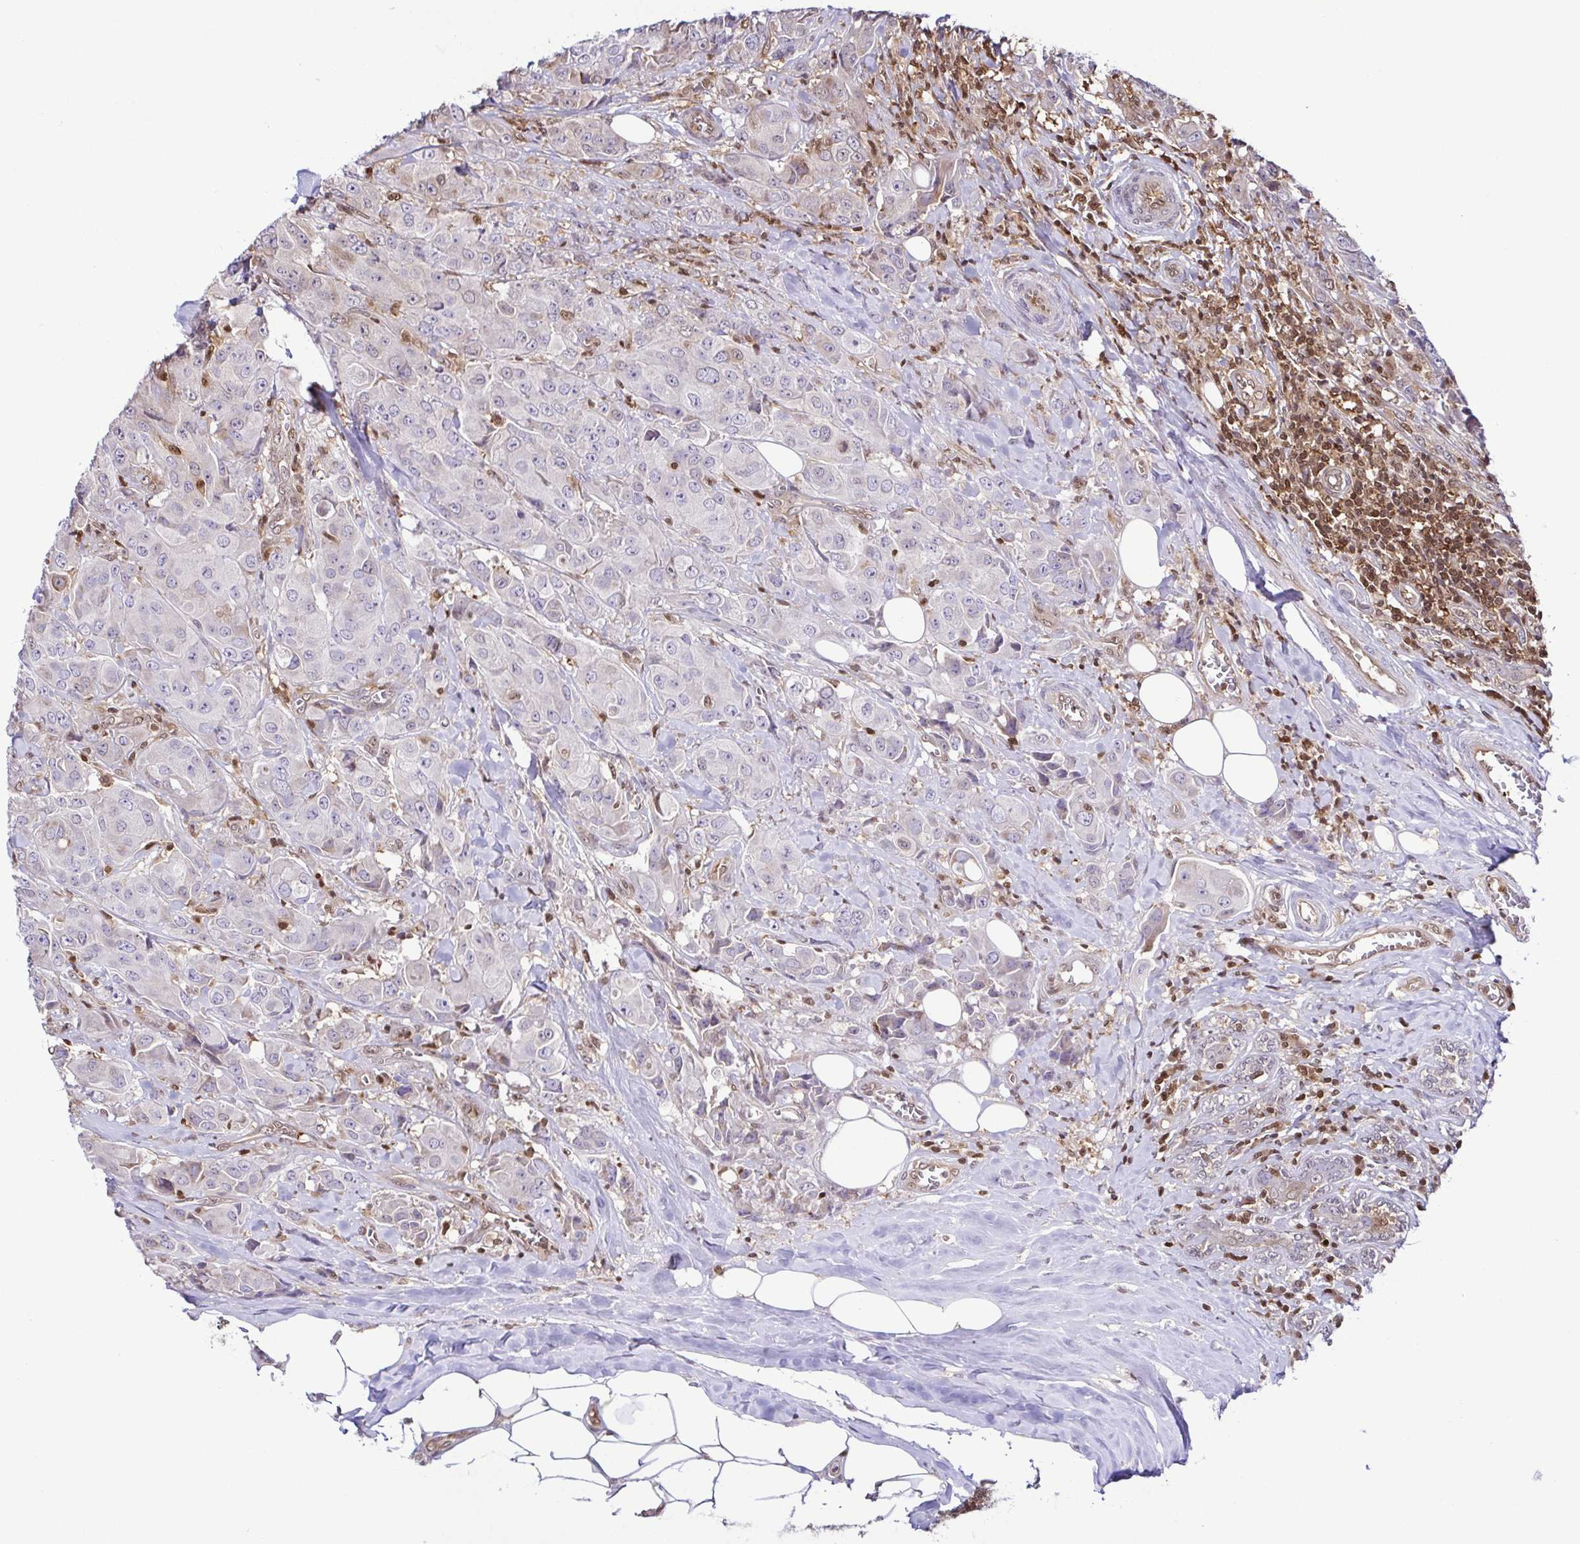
{"staining": {"intensity": "weak", "quantity": "25%-75%", "location": "nuclear"}, "tissue": "breast cancer", "cell_type": "Tumor cells", "image_type": "cancer", "snomed": [{"axis": "morphology", "description": "Normal tissue, NOS"}, {"axis": "morphology", "description": "Duct carcinoma"}, {"axis": "topography", "description": "Breast"}], "caption": "IHC of human breast intraductal carcinoma exhibits low levels of weak nuclear staining in approximately 25%-75% of tumor cells. (DAB IHC with brightfield microscopy, high magnification).", "gene": "PSMB9", "patient": {"sex": "female", "age": 43}}